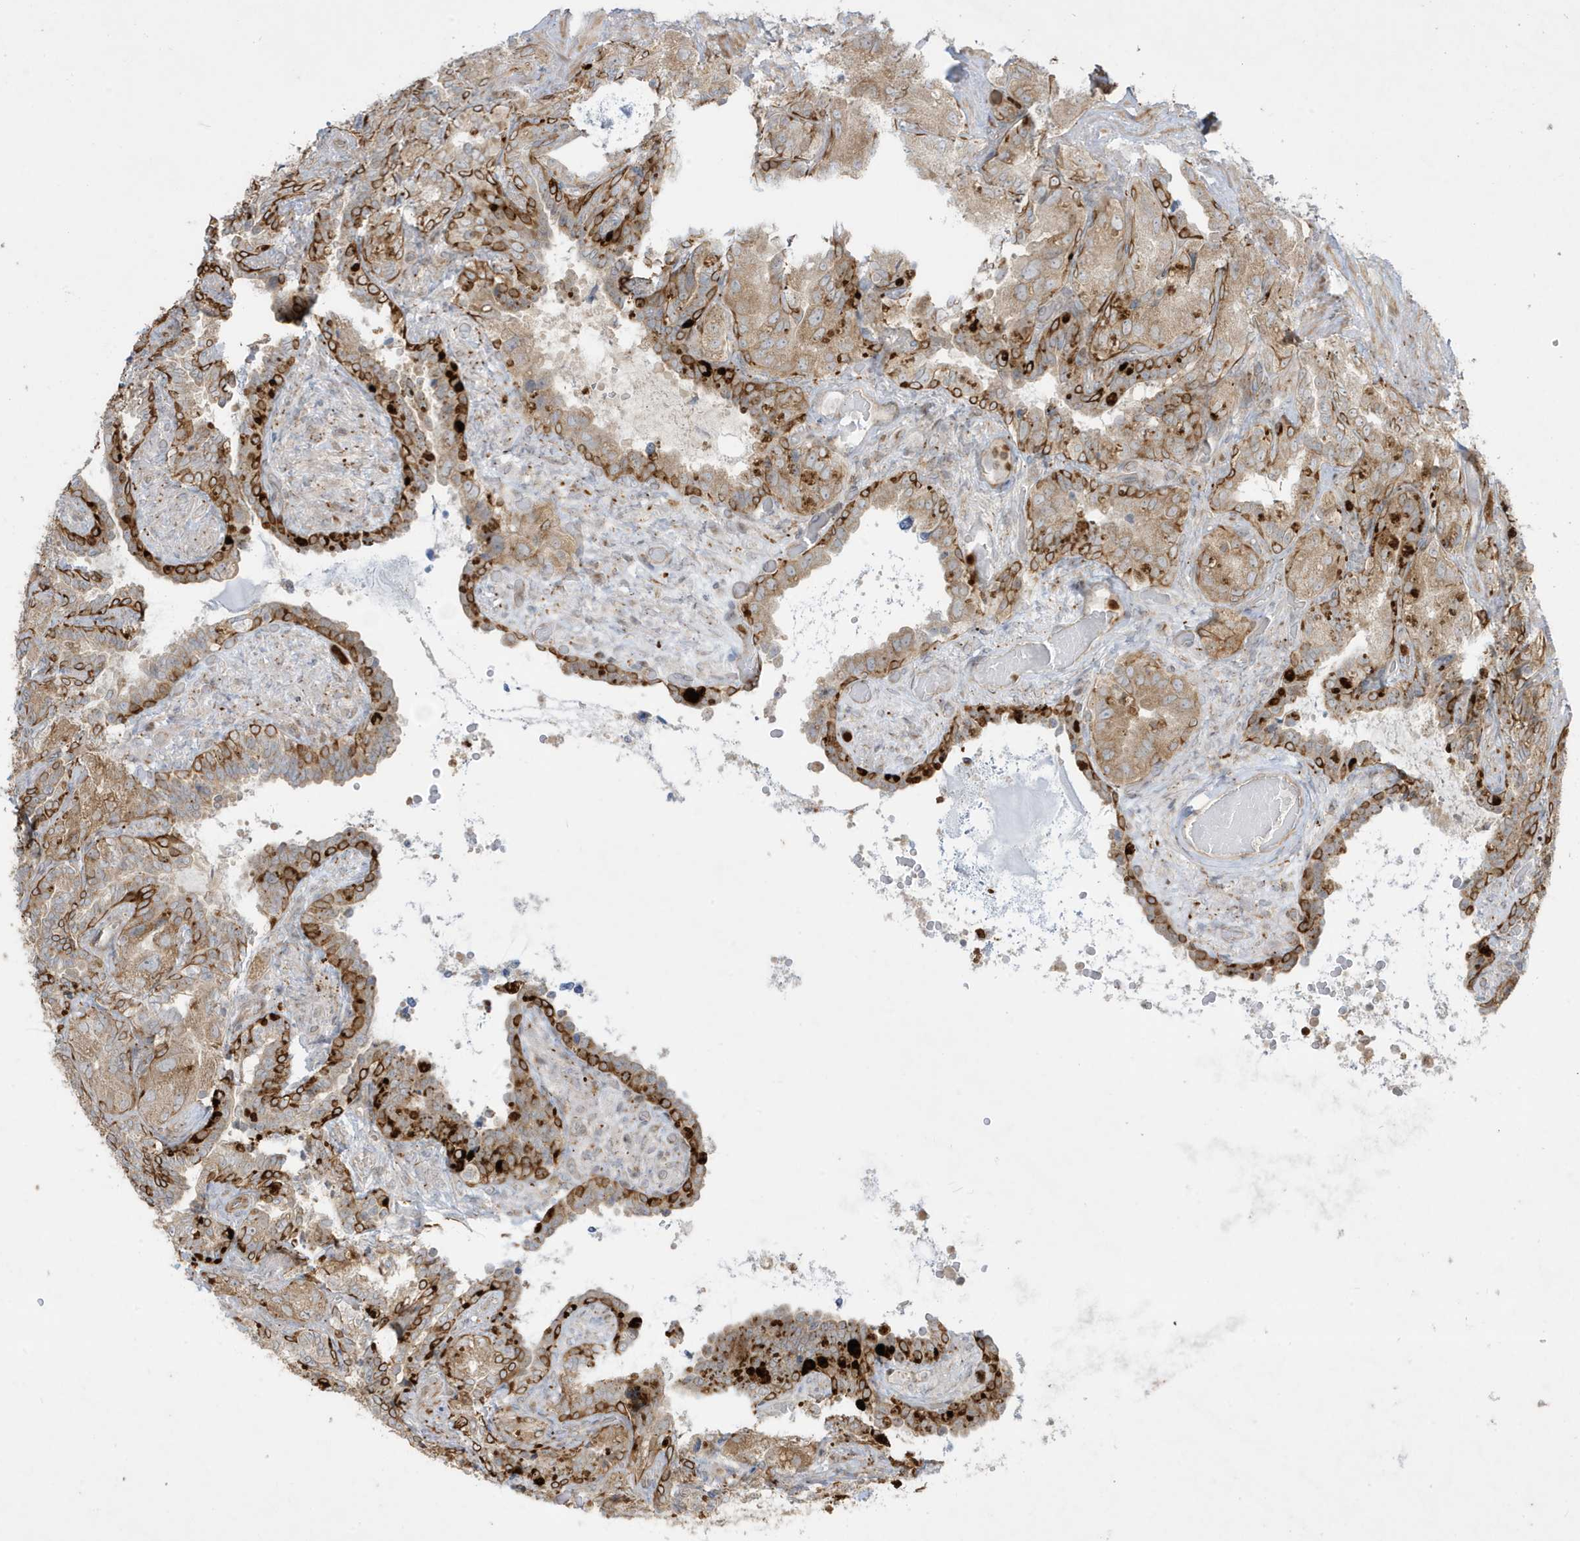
{"staining": {"intensity": "strong", "quantity": "25%-75%", "location": "cytoplasmic/membranous"}, "tissue": "seminal vesicle", "cell_type": "Glandular cells", "image_type": "normal", "snomed": [{"axis": "morphology", "description": "Normal tissue, NOS"}, {"axis": "topography", "description": "Seminal veicle"}, {"axis": "topography", "description": "Peripheral nerve tissue"}], "caption": "An immunohistochemistry (IHC) histopathology image of unremarkable tissue is shown. Protein staining in brown highlights strong cytoplasmic/membranous positivity in seminal vesicle within glandular cells.", "gene": "IFT57", "patient": {"sex": "male", "age": 67}}